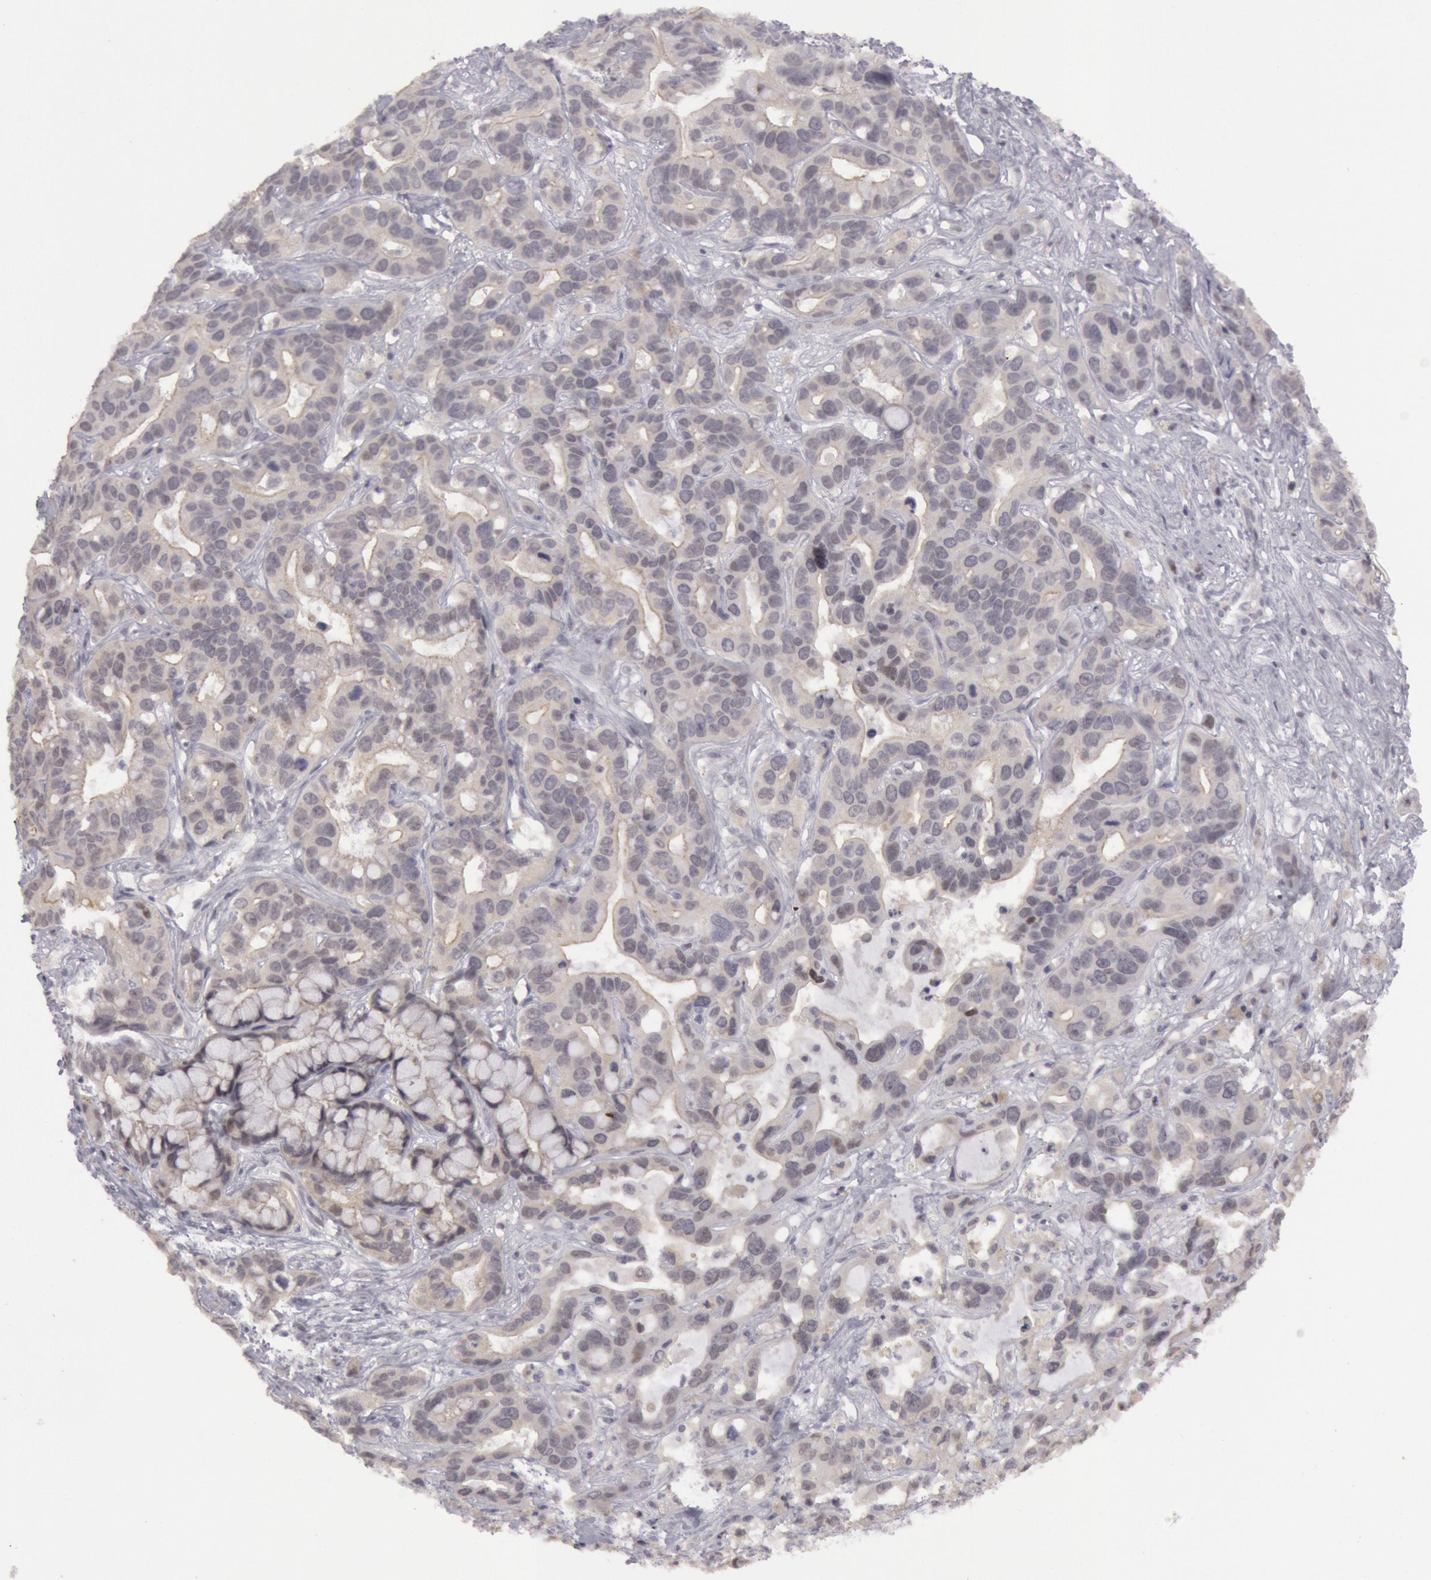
{"staining": {"intensity": "negative", "quantity": "none", "location": "none"}, "tissue": "liver cancer", "cell_type": "Tumor cells", "image_type": "cancer", "snomed": [{"axis": "morphology", "description": "Cholangiocarcinoma"}, {"axis": "topography", "description": "Liver"}], "caption": "Tumor cells are negative for protein expression in human liver cancer (cholangiocarcinoma). The staining is performed using DAB (3,3'-diaminobenzidine) brown chromogen with nuclei counter-stained in using hematoxylin.", "gene": "JOSD1", "patient": {"sex": "female", "age": 65}}